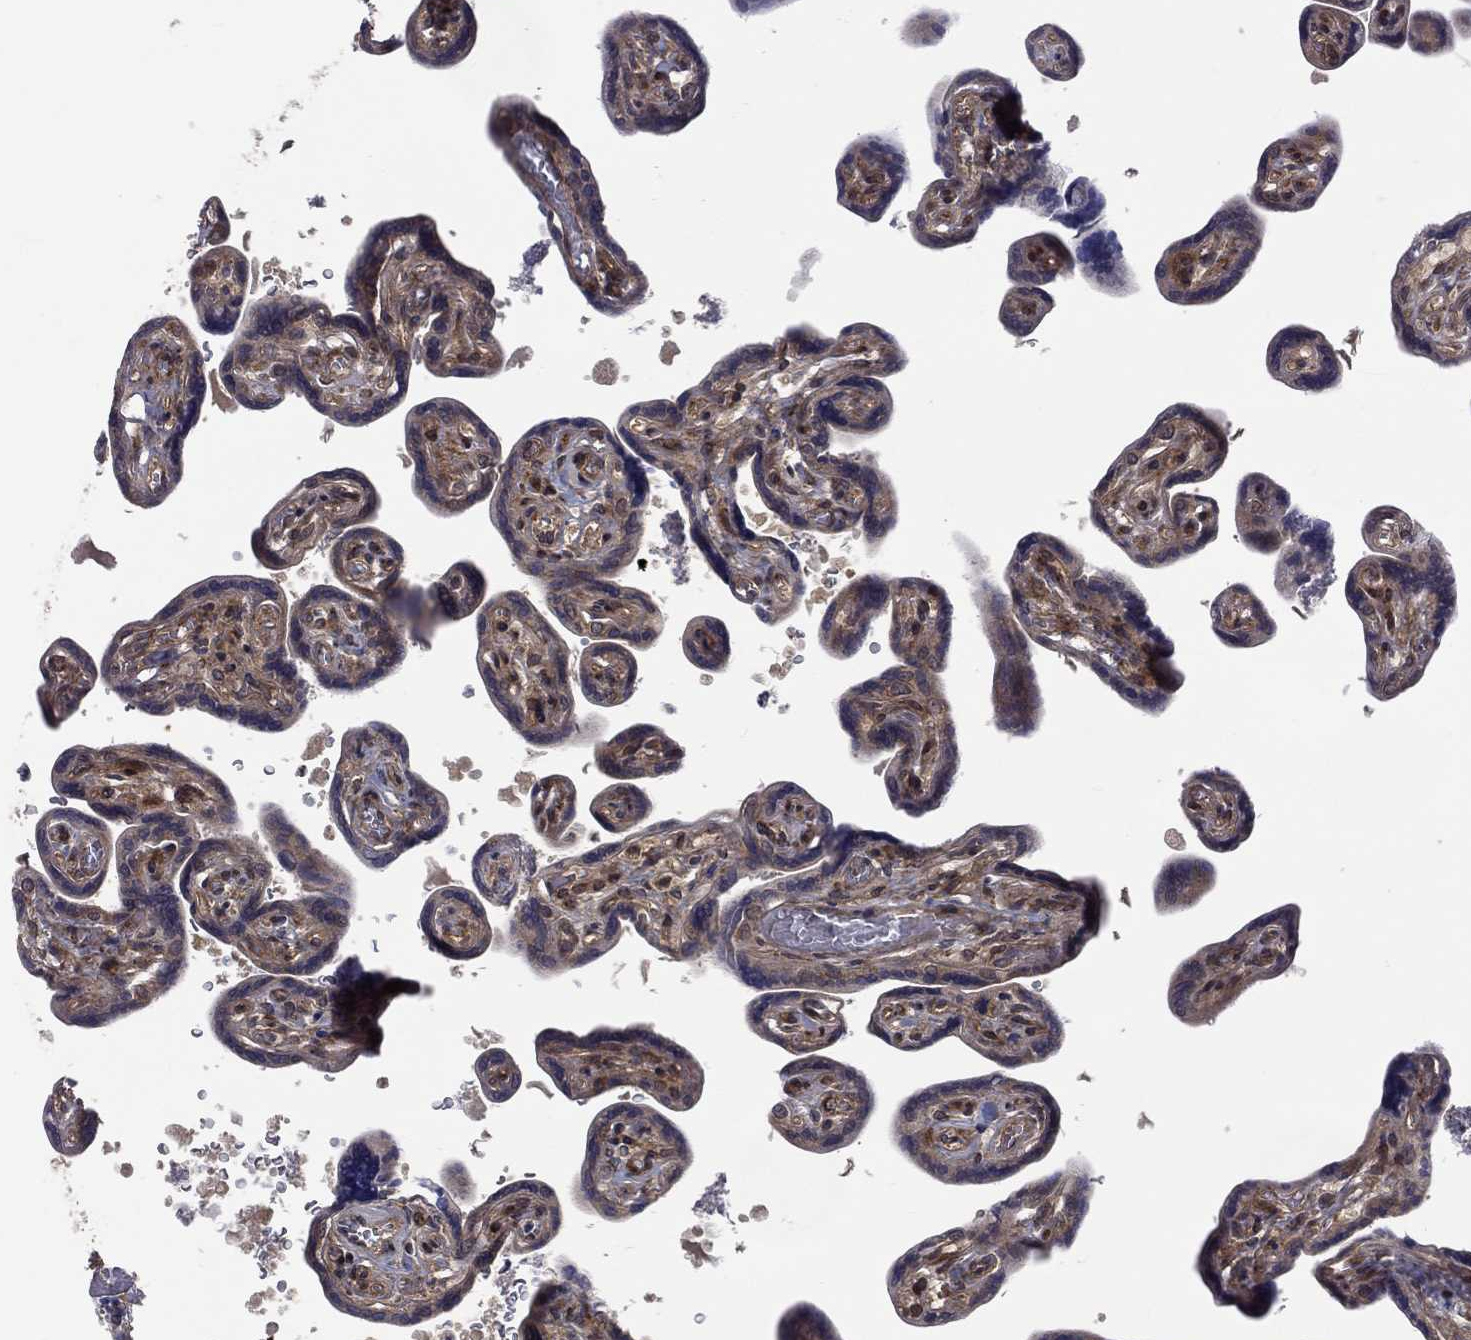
{"staining": {"intensity": "moderate", "quantity": "25%-75%", "location": "cytoplasmic/membranous,nuclear"}, "tissue": "placenta", "cell_type": "Decidual cells", "image_type": "normal", "snomed": [{"axis": "morphology", "description": "Normal tissue, NOS"}, {"axis": "topography", "description": "Placenta"}], "caption": "A brown stain labels moderate cytoplasmic/membranous,nuclear staining of a protein in decidual cells of benign human placenta.", "gene": "ARL3", "patient": {"sex": "female", "age": 32}}